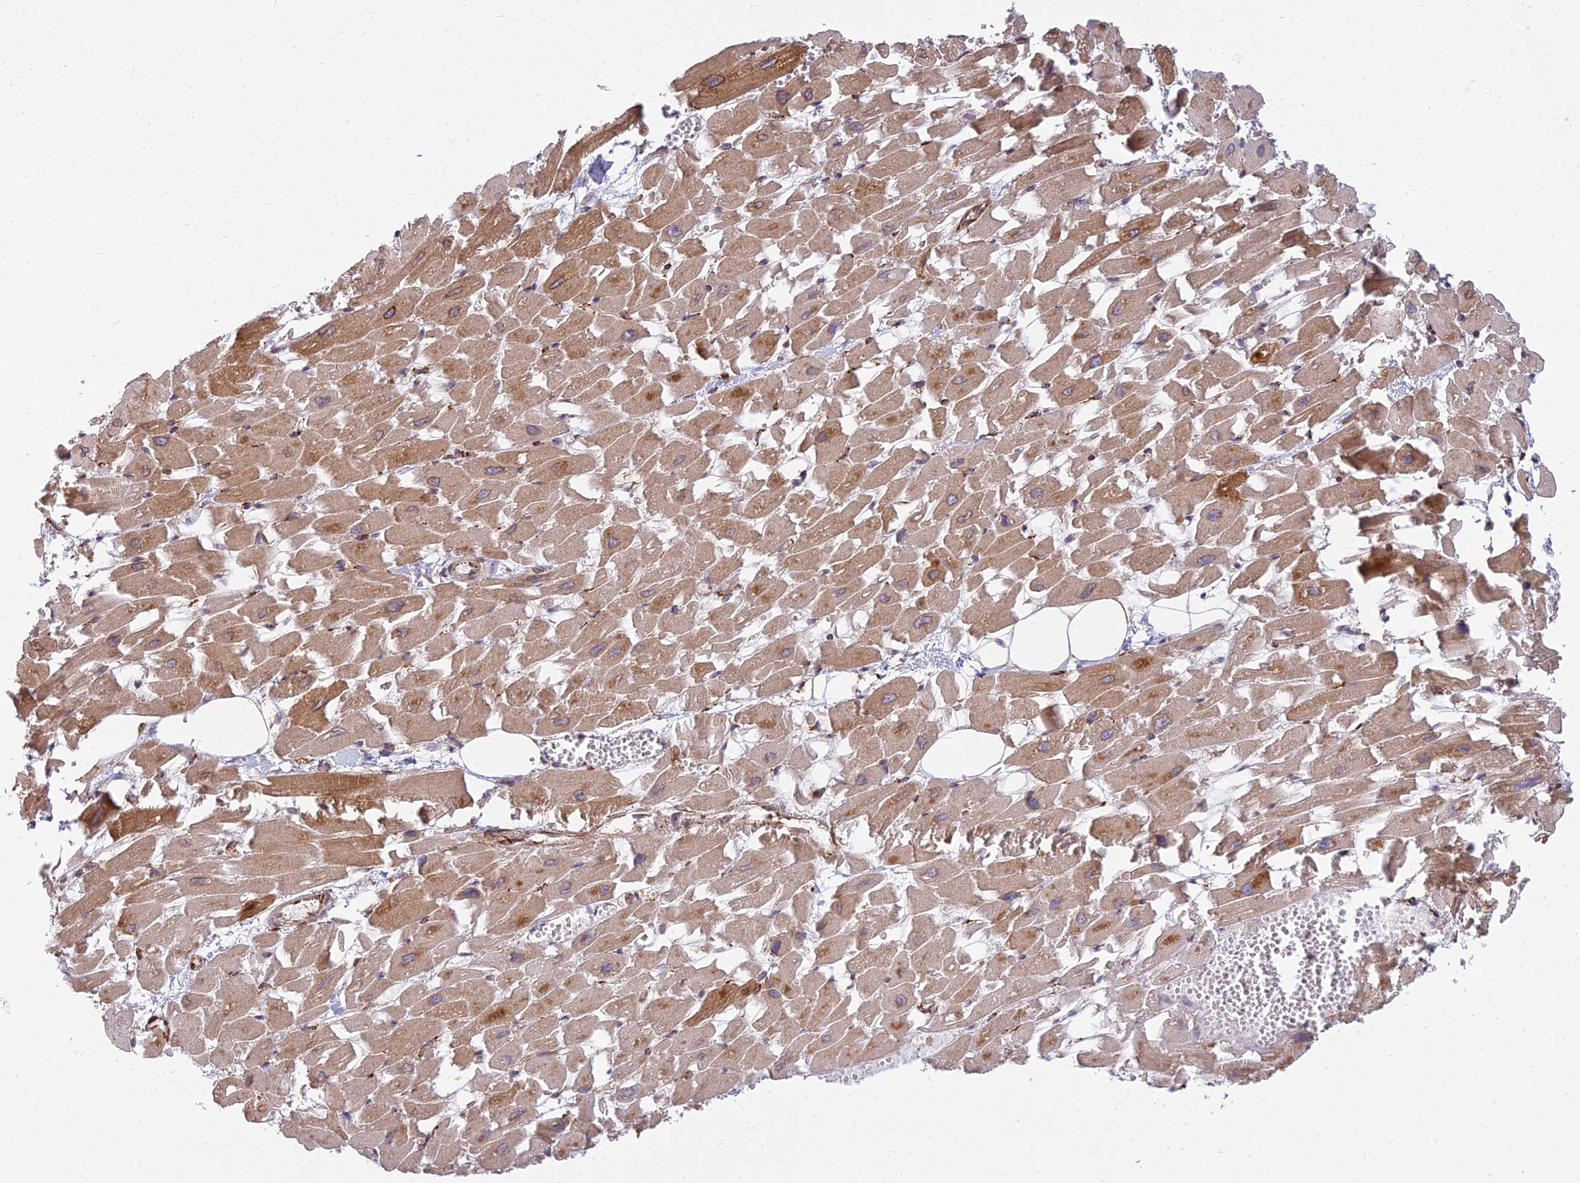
{"staining": {"intensity": "moderate", "quantity": ">75%", "location": "cytoplasmic/membranous"}, "tissue": "heart muscle", "cell_type": "Cardiomyocytes", "image_type": "normal", "snomed": [{"axis": "morphology", "description": "Normal tissue, NOS"}, {"axis": "topography", "description": "Heart"}], "caption": "Protein positivity by IHC shows moderate cytoplasmic/membranous positivity in about >75% of cardiomyocytes in normal heart muscle.", "gene": "NDUFAF7", "patient": {"sex": "female", "age": 64}}